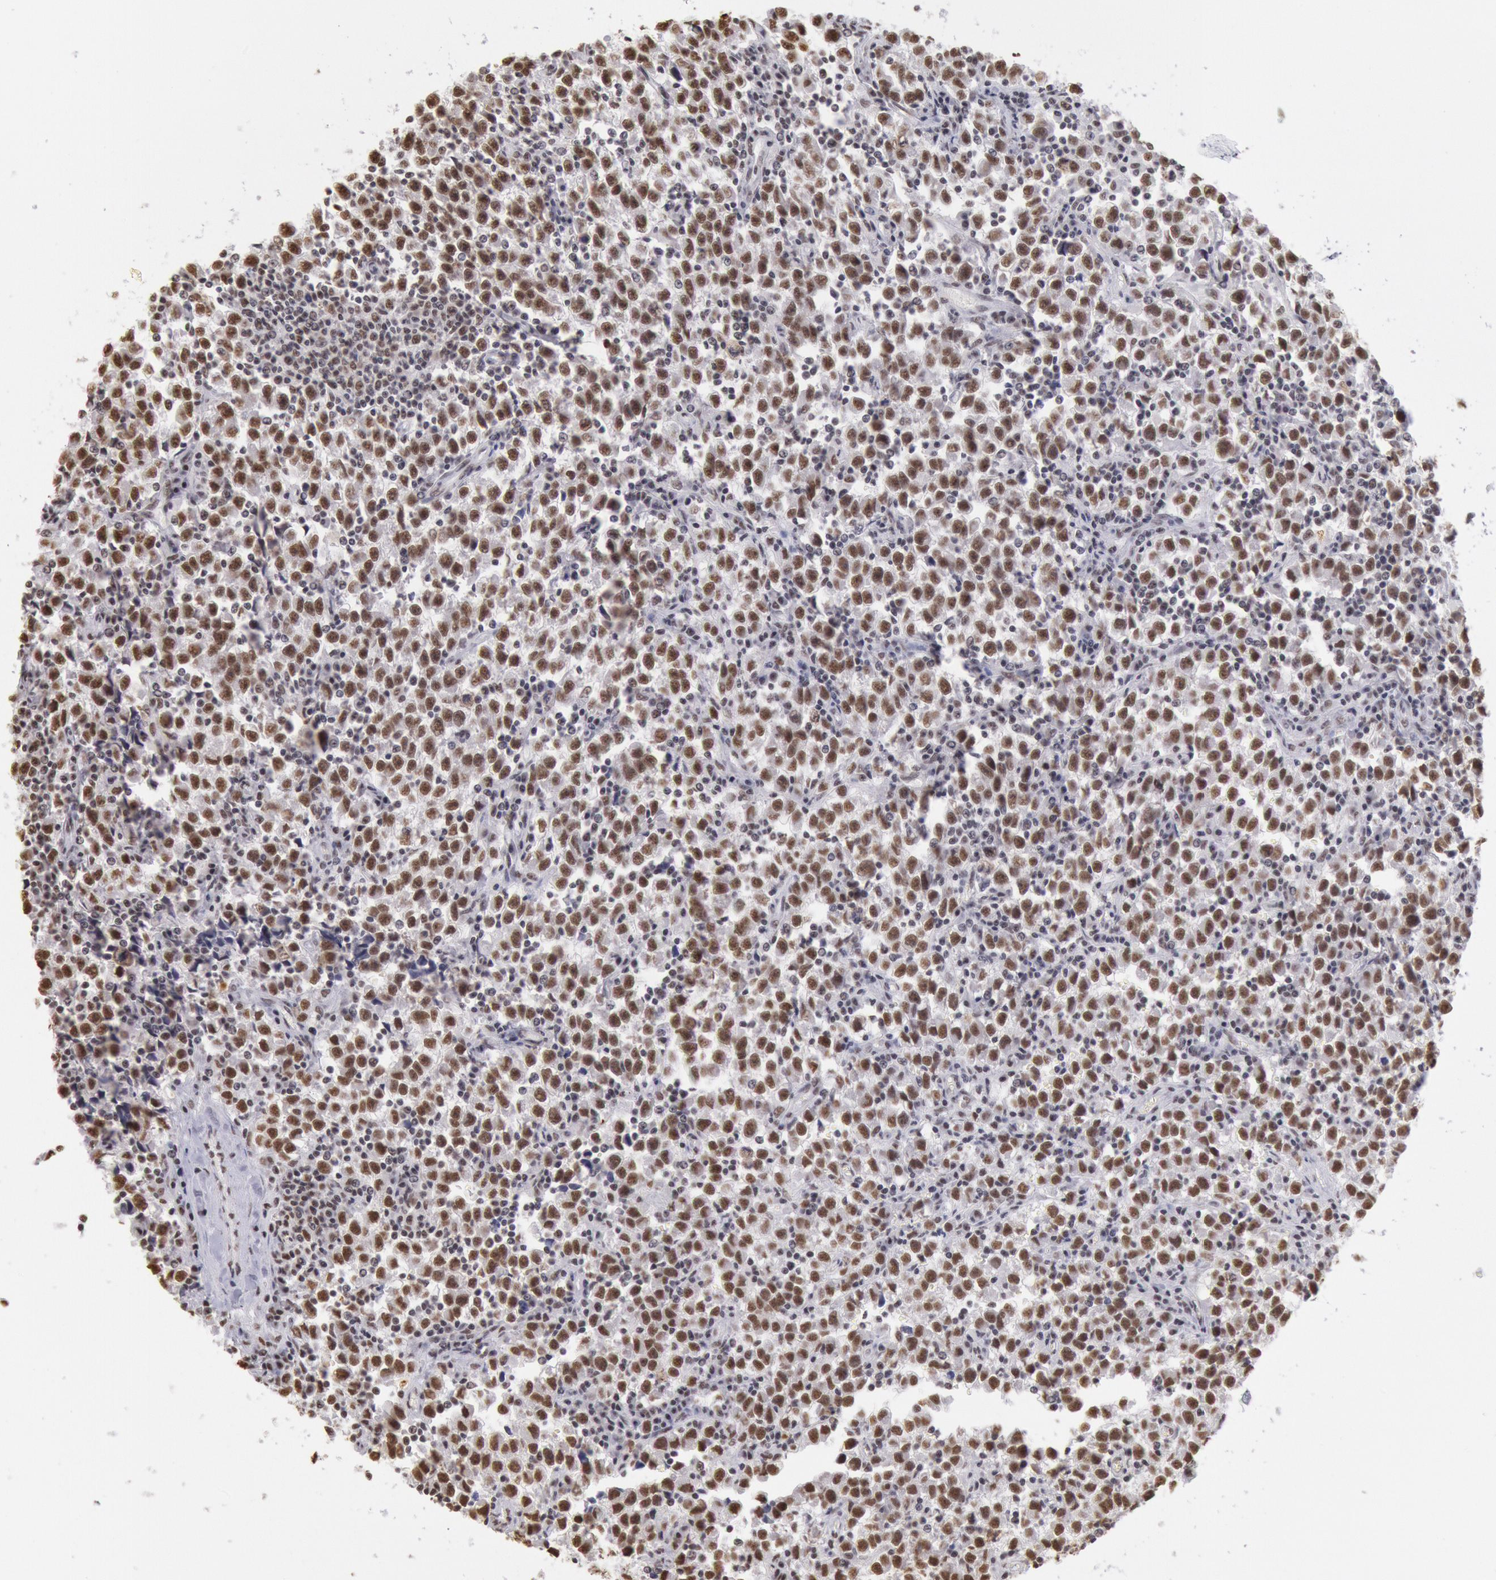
{"staining": {"intensity": "moderate", "quantity": ">75%", "location": "nuclear"}, "tissue": "testis cancer", "cell_type": "Tumor cells", "image_type": "cancer", "snomed": [{"axis": "morphology", "description": "Seminoma, NOS"}, {"axis": "topography", "description": "Testis"}], "caption": "Protein staining of seminoma (testis) tissue demonstrates moderate nuclear staining in about >75% of tumor cells.", "gene": "SNRPD3", "patient": {"sex": "male", "age": 35}}